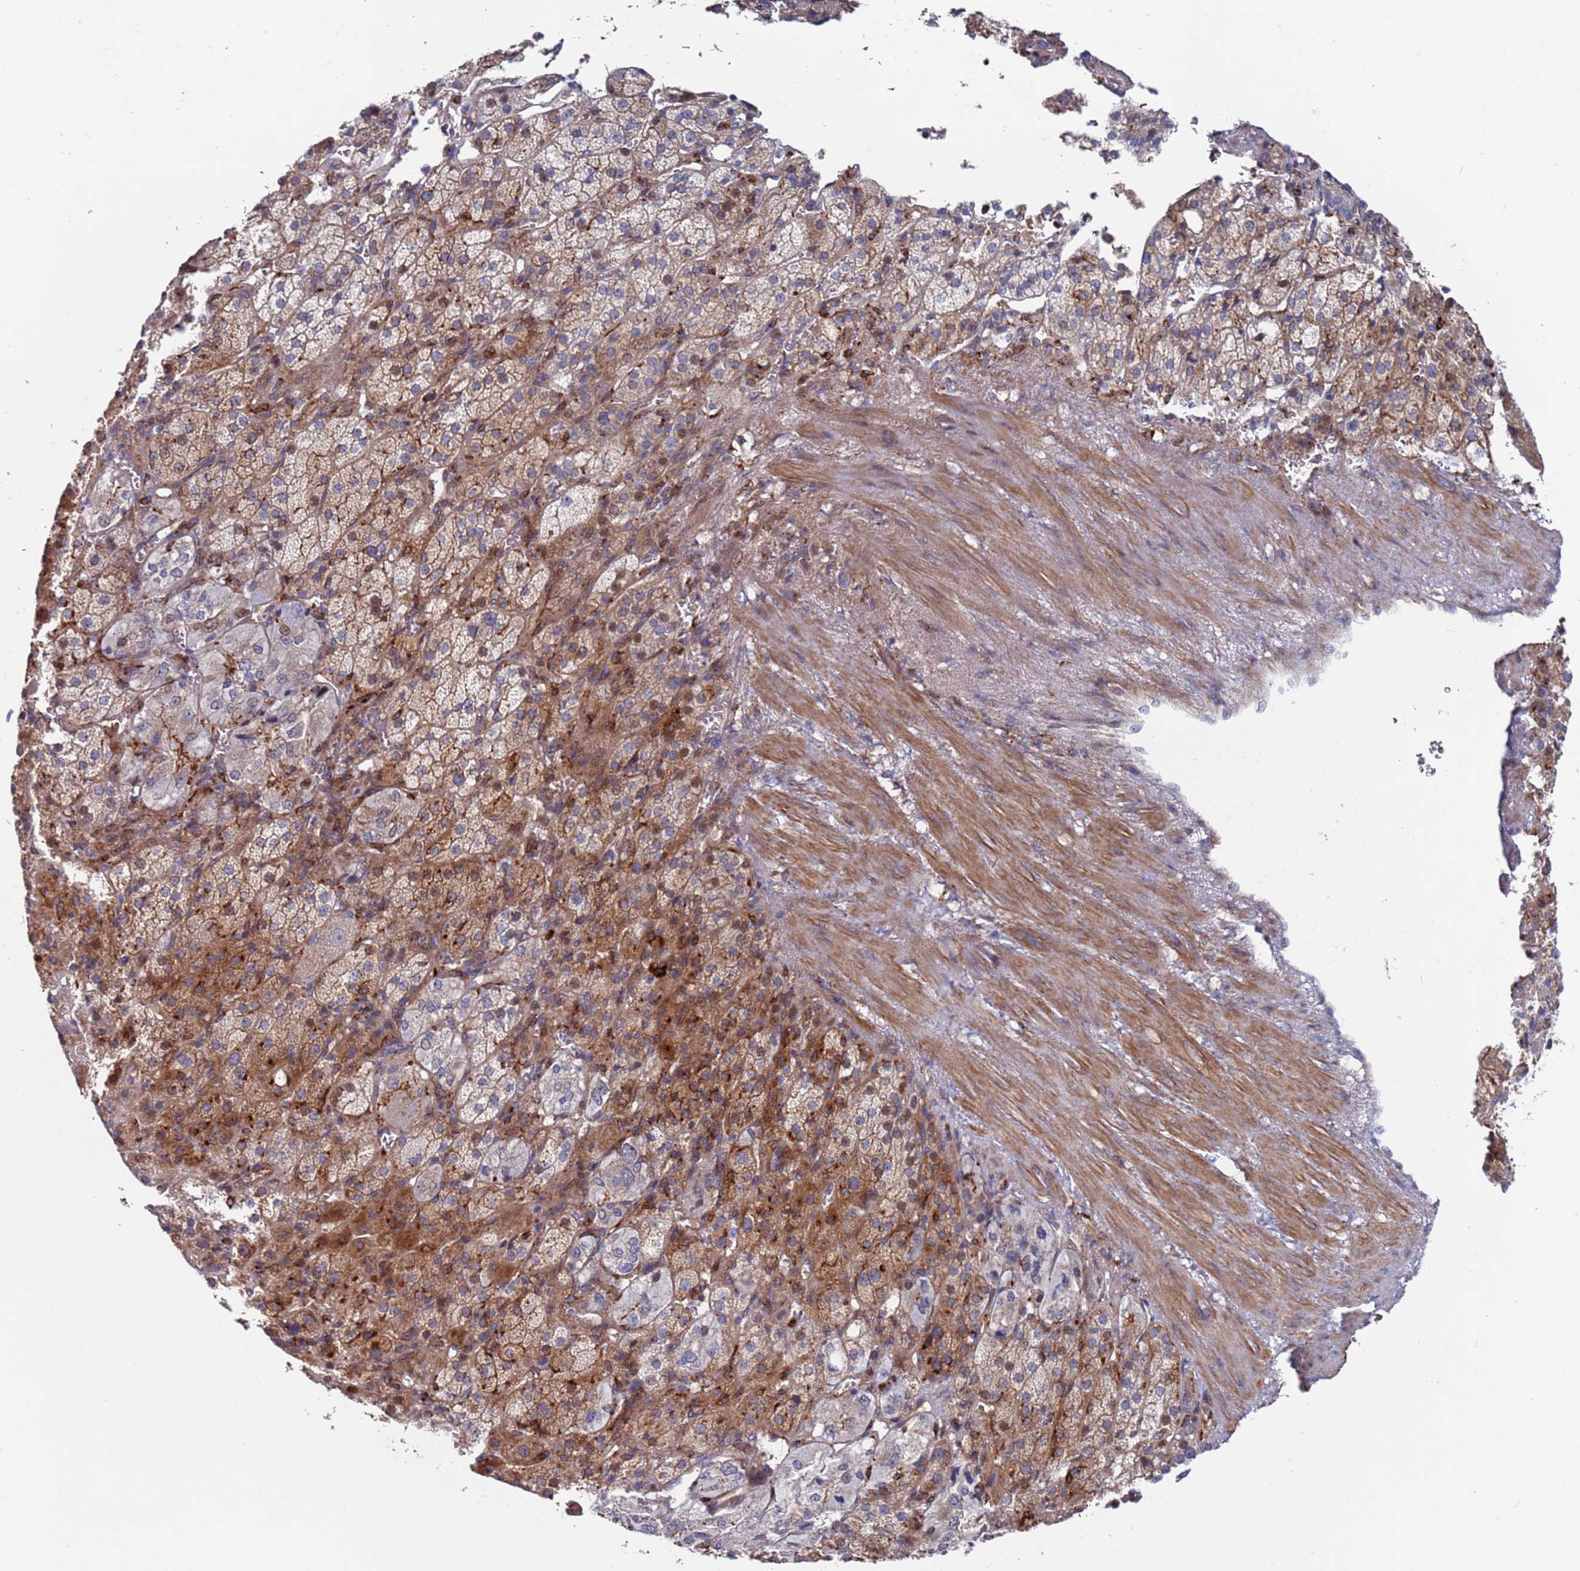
{"staining": {"intensity": "moderate", "quantity": ">75%", "location": "cytoplasmic/membranous"}, "tissue": "adrenal gland", "cell_type": "Glandular cells", "image_type": "normal", "snomed": [{"axis": "morphology", "description": "Normal tissue, NOS"}, {"axis": "topography", "description": "Adrenal gland"}], "caption": "Benign adrenal gland demonstrates moderate cytoplasmic/membranous expression in approximately >75% of glandular cells, visualized by immunohistochemistry.", "gene": "GREB1L", "patient": {"sex": "female", "age": 57}}